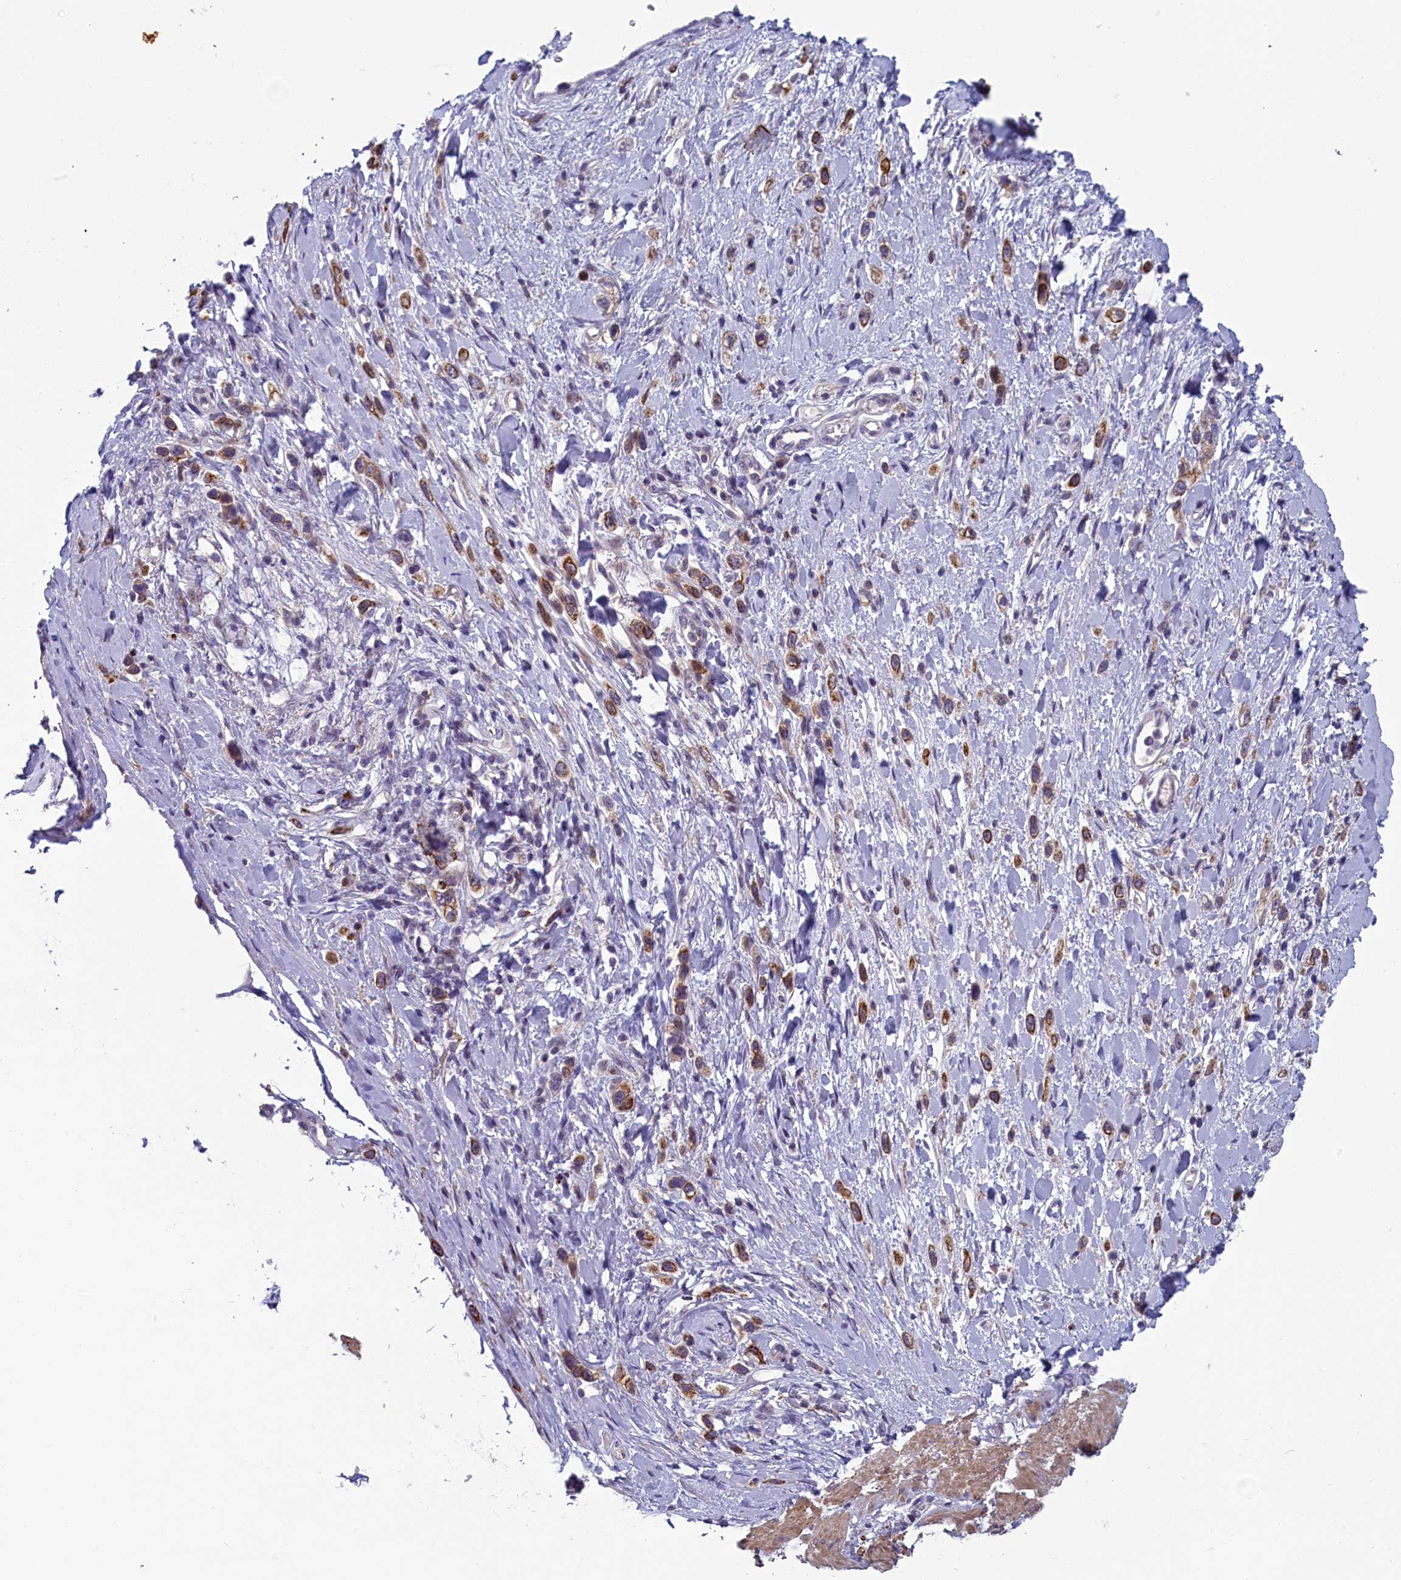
{"staining": {"intensity": "moderate", "quantity": ">75%", "location": "cytoplasmic/membranous"}, "tissue": "stomach cancer", "cell_type": "Tumor cells", "image_type": "cancer", "snomed": [{"axis": "morphology", "description": "Adenocarcinoma, NOS"}, {"axis": "topography", "description": "Stomach"}], "caption": "Stomach adenocarcinoma tissue displays moderate cytoplasmic/membranous positivity in approximately >75% of tumor cells", "gene": "ANKRD39", "patient": {"sex": "female", "age": 65}}